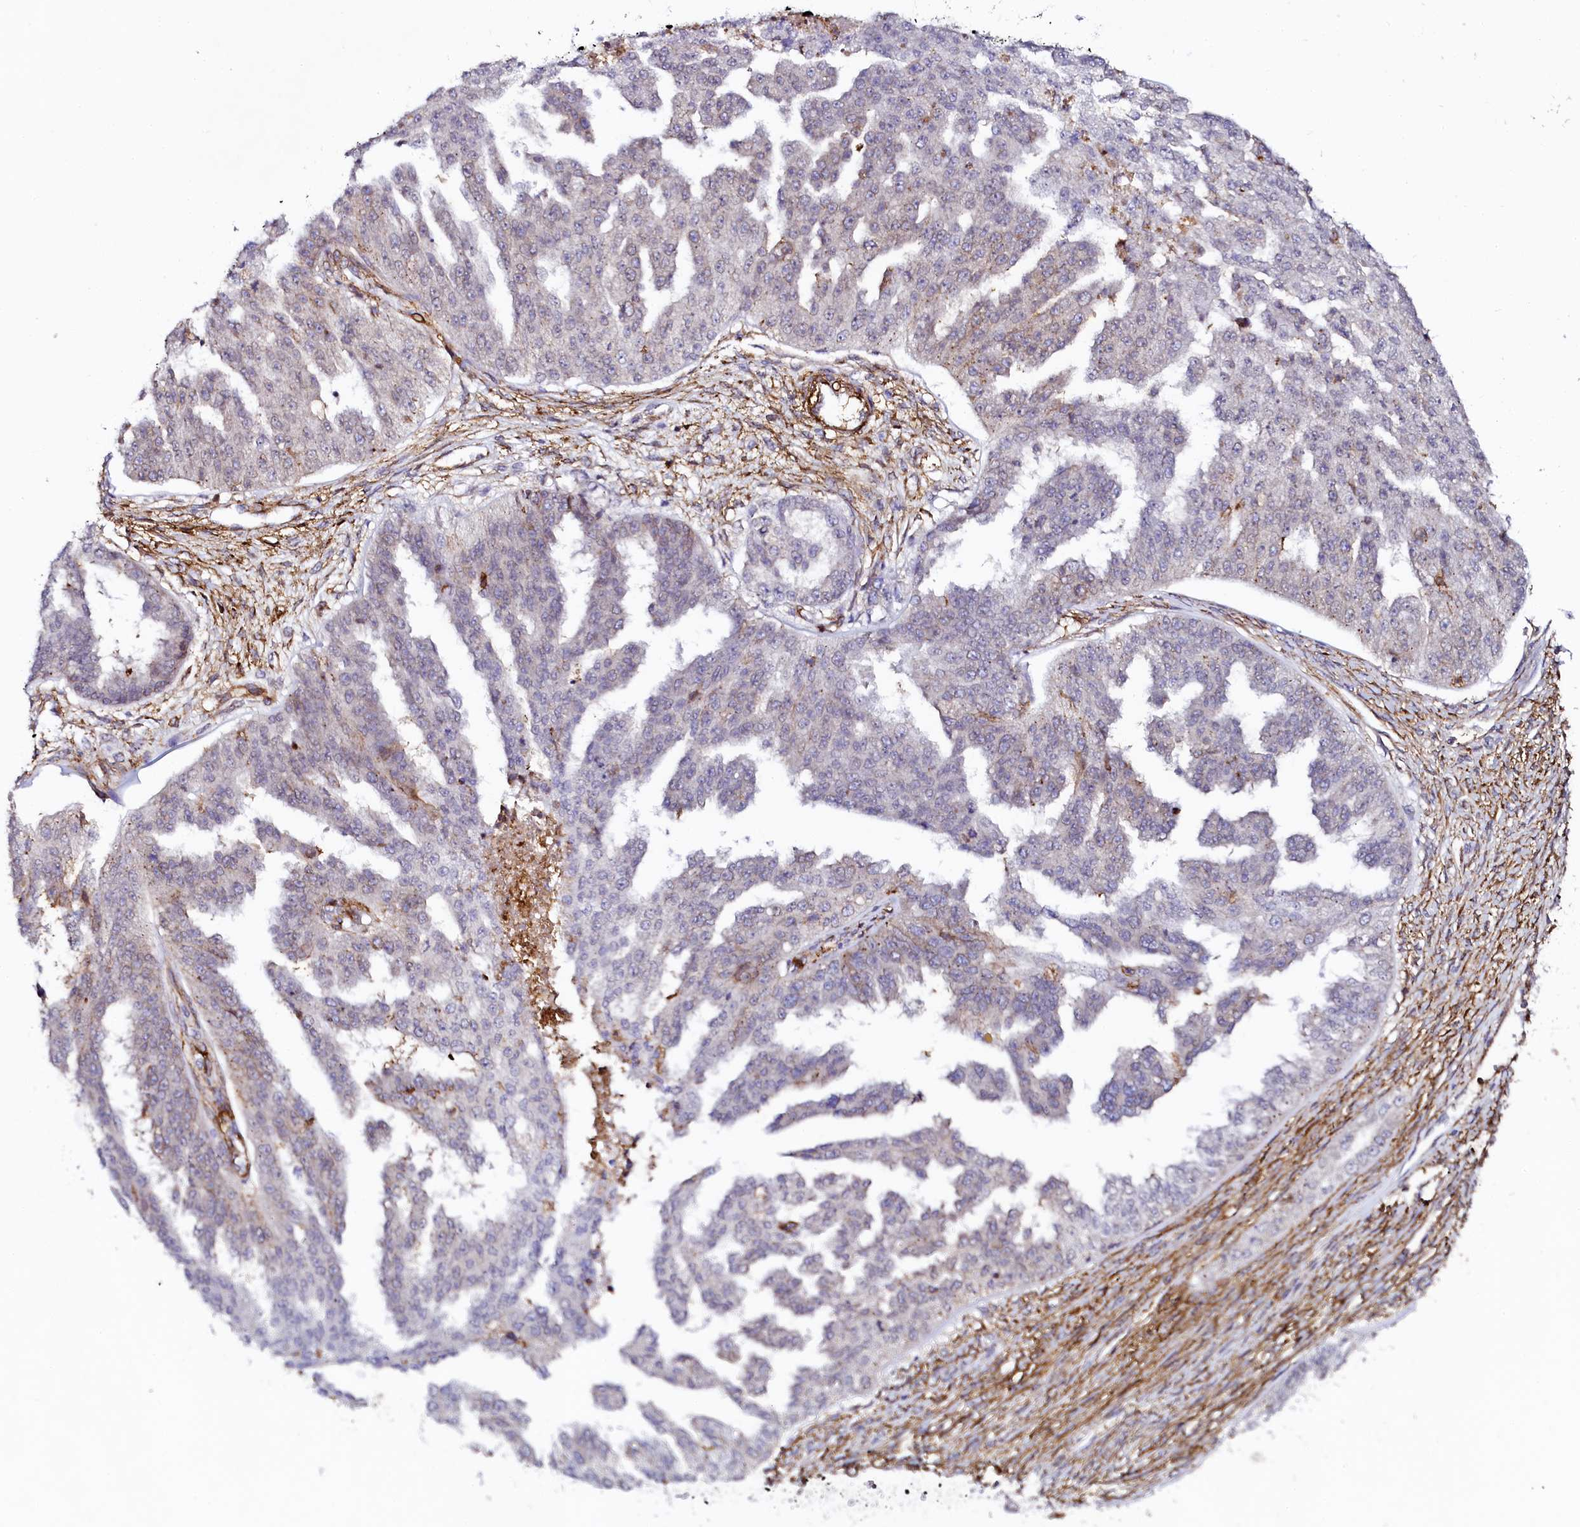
{"staining": {"intensity": "negative", "quantity": "none", "location": "none"}, "tissue": "ovarian cancer", "cell_type": "Tumor cells", "image_type": "cancer", "snomed": [{"axis": "morphology", "description": "Cystadenocarcinoma, serous, NOS"}, {"axis": "topography", "description": "Ovary"}], "caption": "High power microscopy image of an immunohistochemistry image of ovarian cancer, revealing no significant staining in tumor cells.", "gene": "AAAS", "patient": {"sex": "female", "age": 58}}